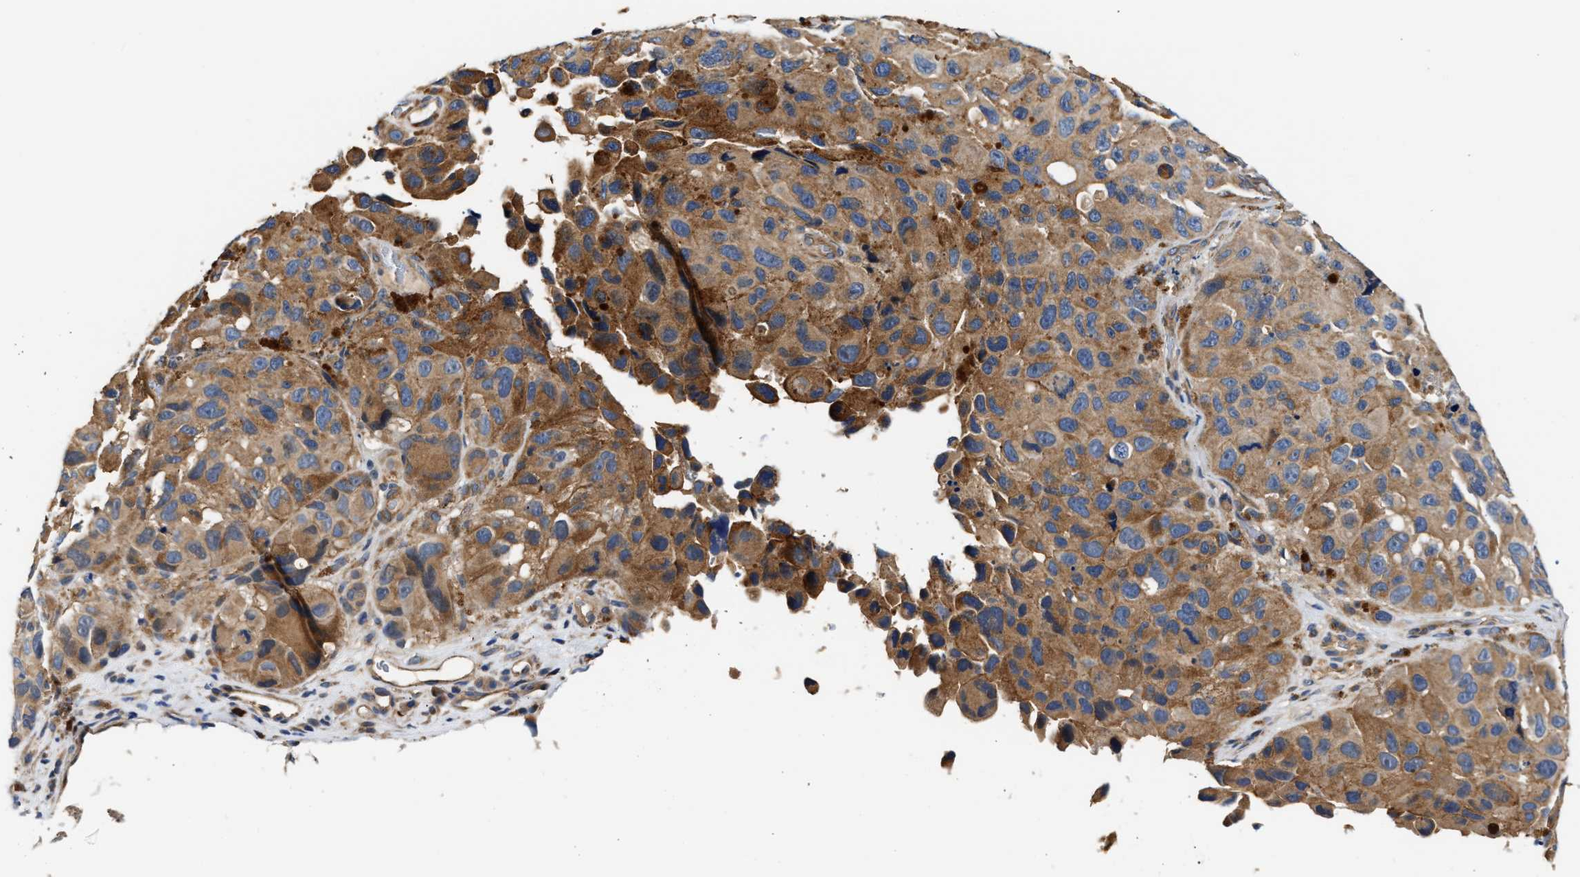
{"staining": {"intensity": "moderate", "quantity": "25%-75%", "location": "cytoplasmic/membranous"}, "tissue": "melanoma", "cell_type": "Tumor cells", "image_type": "cancer", "snomed": [{"axis": "morphology", "description": "Malignant melanoma, NOS"}, {"axis": "topography", "description": "Skin"}], "caption": "Immunohistochemistry (IHC) staining of malignant melanoma, which exhibits medium levels of moderate cytoplasmic/membranous positivity in about 25%-75% of tumor cells indicating moderate cytoplasmic/membranous protein staining. The staining was performed using DAB (brown) for protein detection and nuclei were counterstained in hematoxylin (blue).", "gene": "TEX2", "patient": {"sex": "female", "age": 73}}